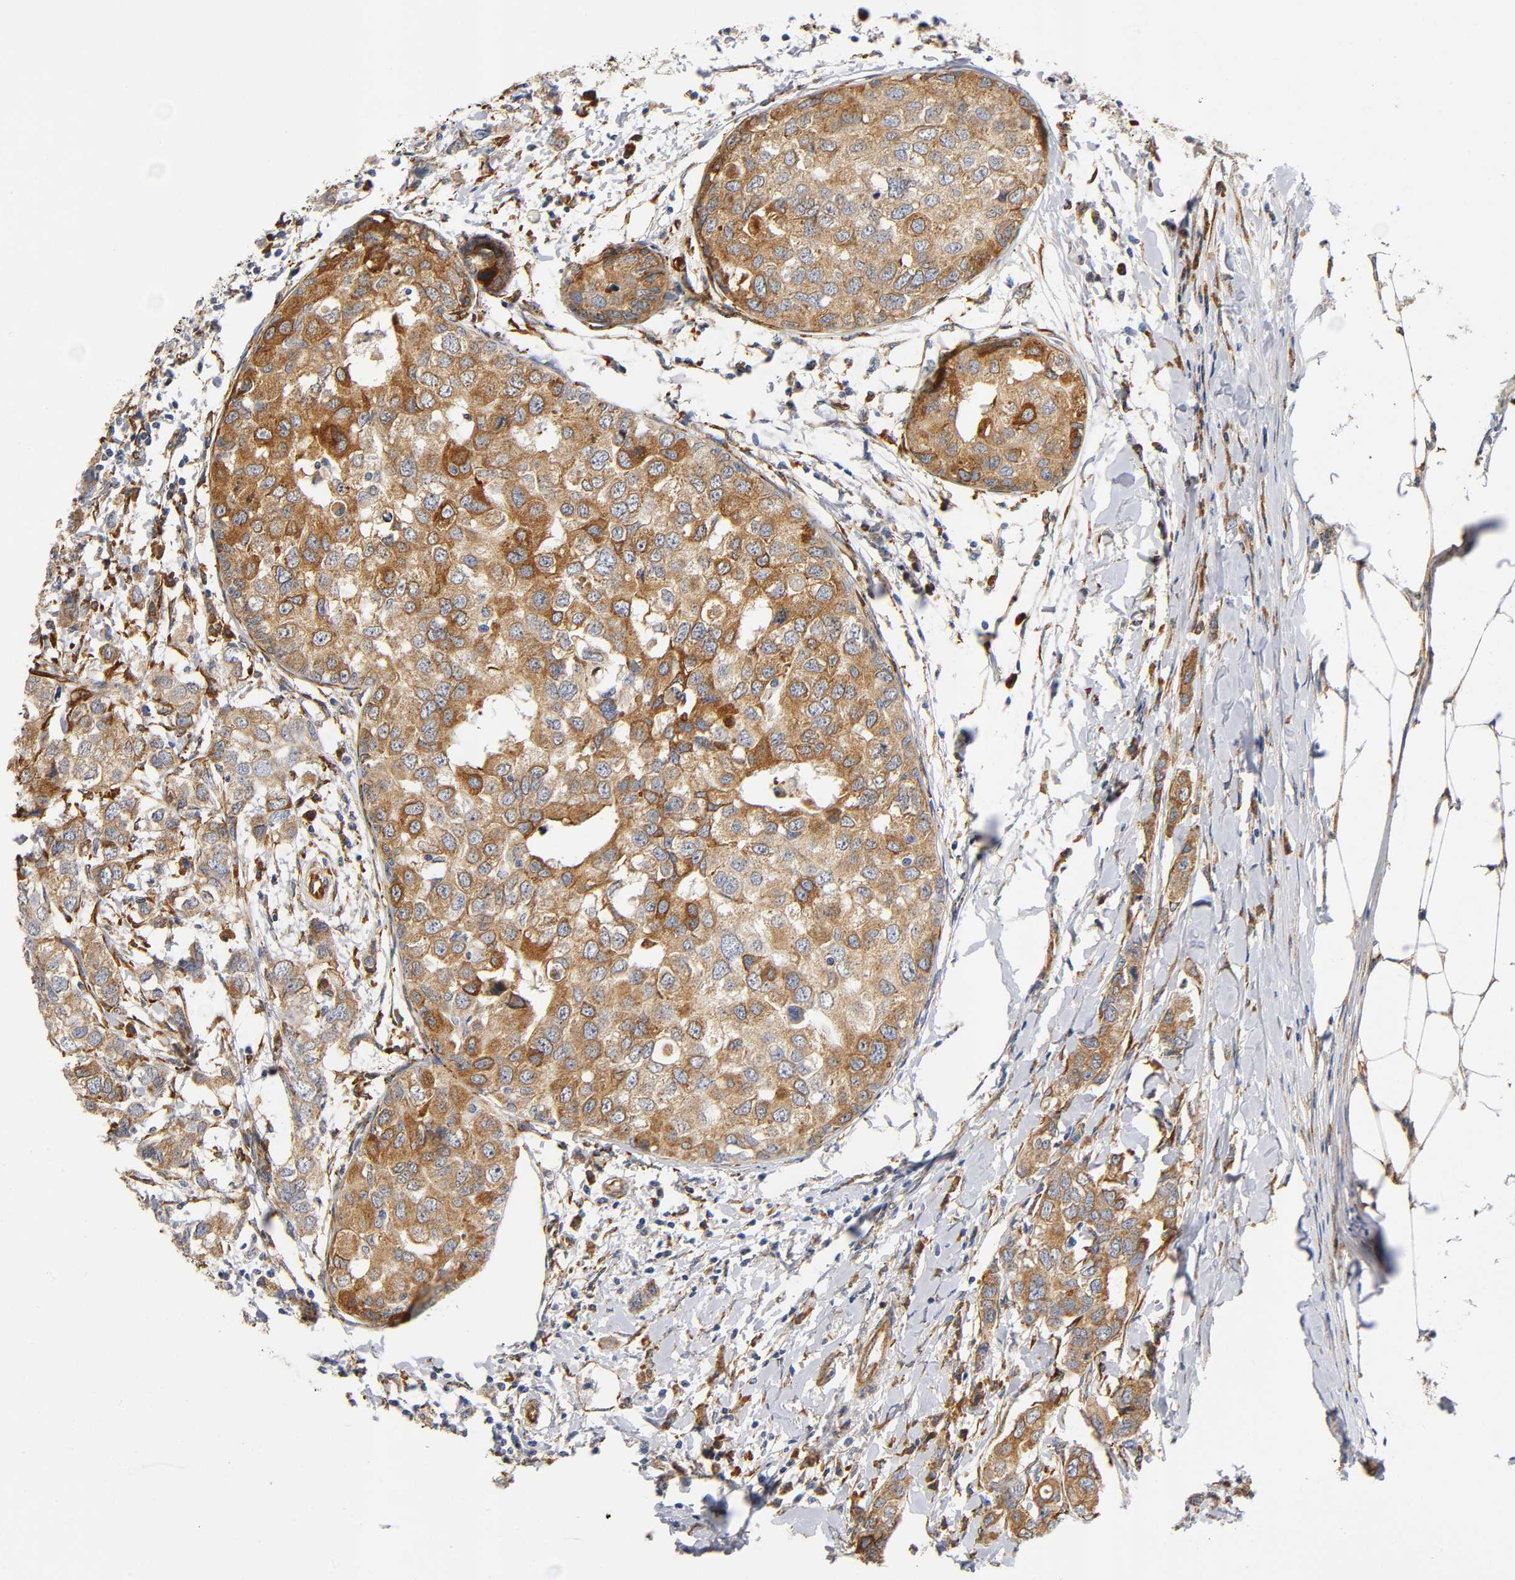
{"staining": {"intensity": "moderate", "quantity": ">75%", "location": "cytoplasmic/membranous"}, "tissue": "breast cancer", "cell_type": "Tumor cells", "image_type": "cancer", "snomed": [{"axis": "morphology", "description": "Duct carcinoma"}, {"axis": "topography", "description": "Breast"}], "caption": "Immunohistochemistry (IHC) (DAB (3,3'-diaminobenzidine)) staining of breast cancer shows moderate cytoplasmic/membranous protein expression in approximately >75% of tumor cells.", "gene": "SOS2", "patient": {"sex": "female", "age": 50}}